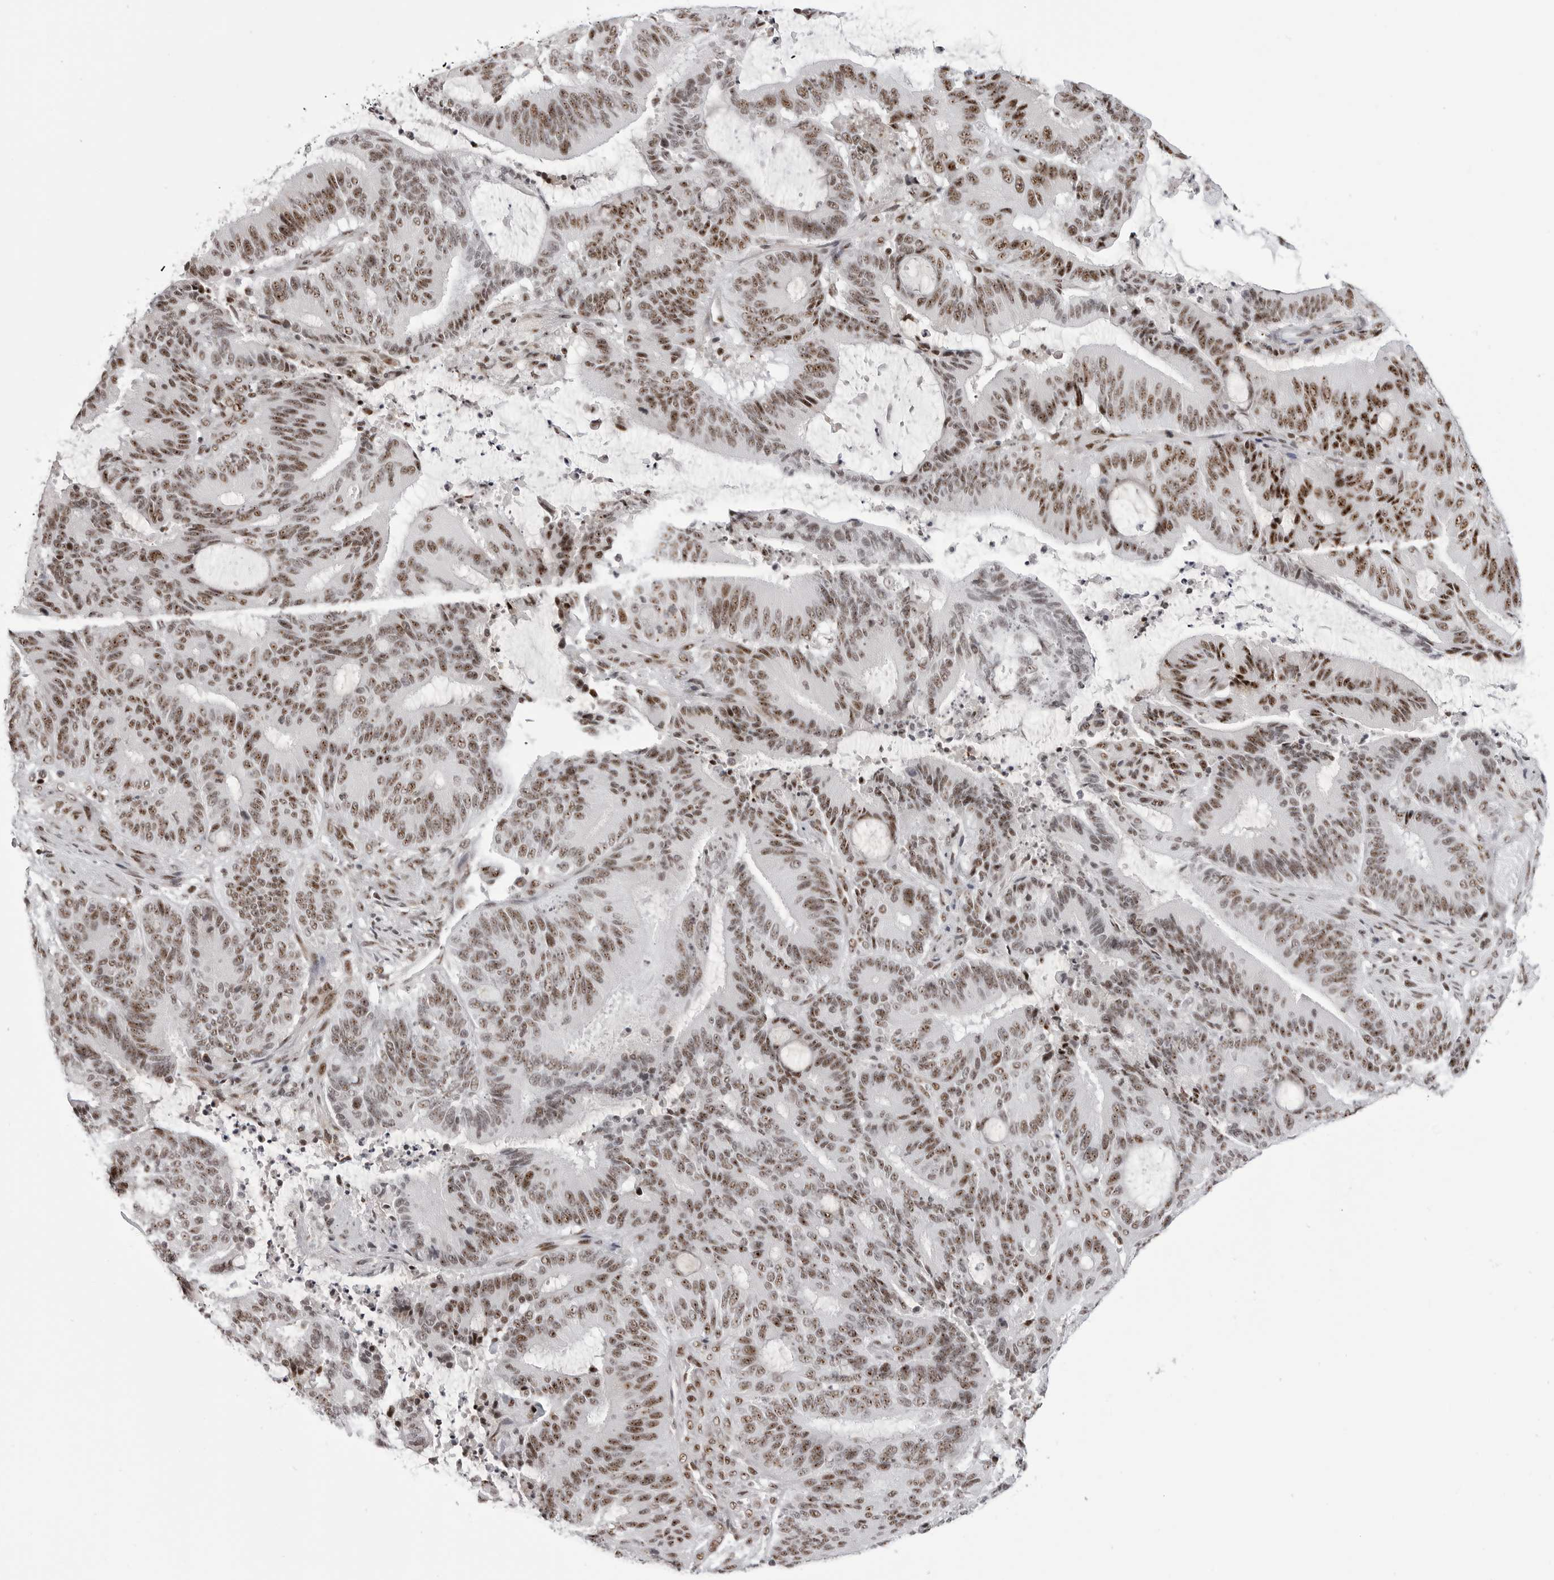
{"staining": {"intensity": "moderate", "quantity": ">75%", "location": "nuclear"}, "tissue": "liver cancer", "cell_type": "Tumor cells", "image_type": "cancer", "snomed": [{"axis": "morphology", "description": "Normal tissue, NOS"}, {"axis": "morphology", "description": "Cholangiocarcinoma"}, {"axis": "topography", "description": "Liver"}, {"axis": "topography", "description": "Peripheral nerve tissue"}], "caption": "This is a photomicrograph of IHC staining of cholangiocarcinoma (liver), which shows moderate expression in the nuclear of tumor cells.", "gene": "WRAP53", "patient": {"sex": "female", "age": 73}}